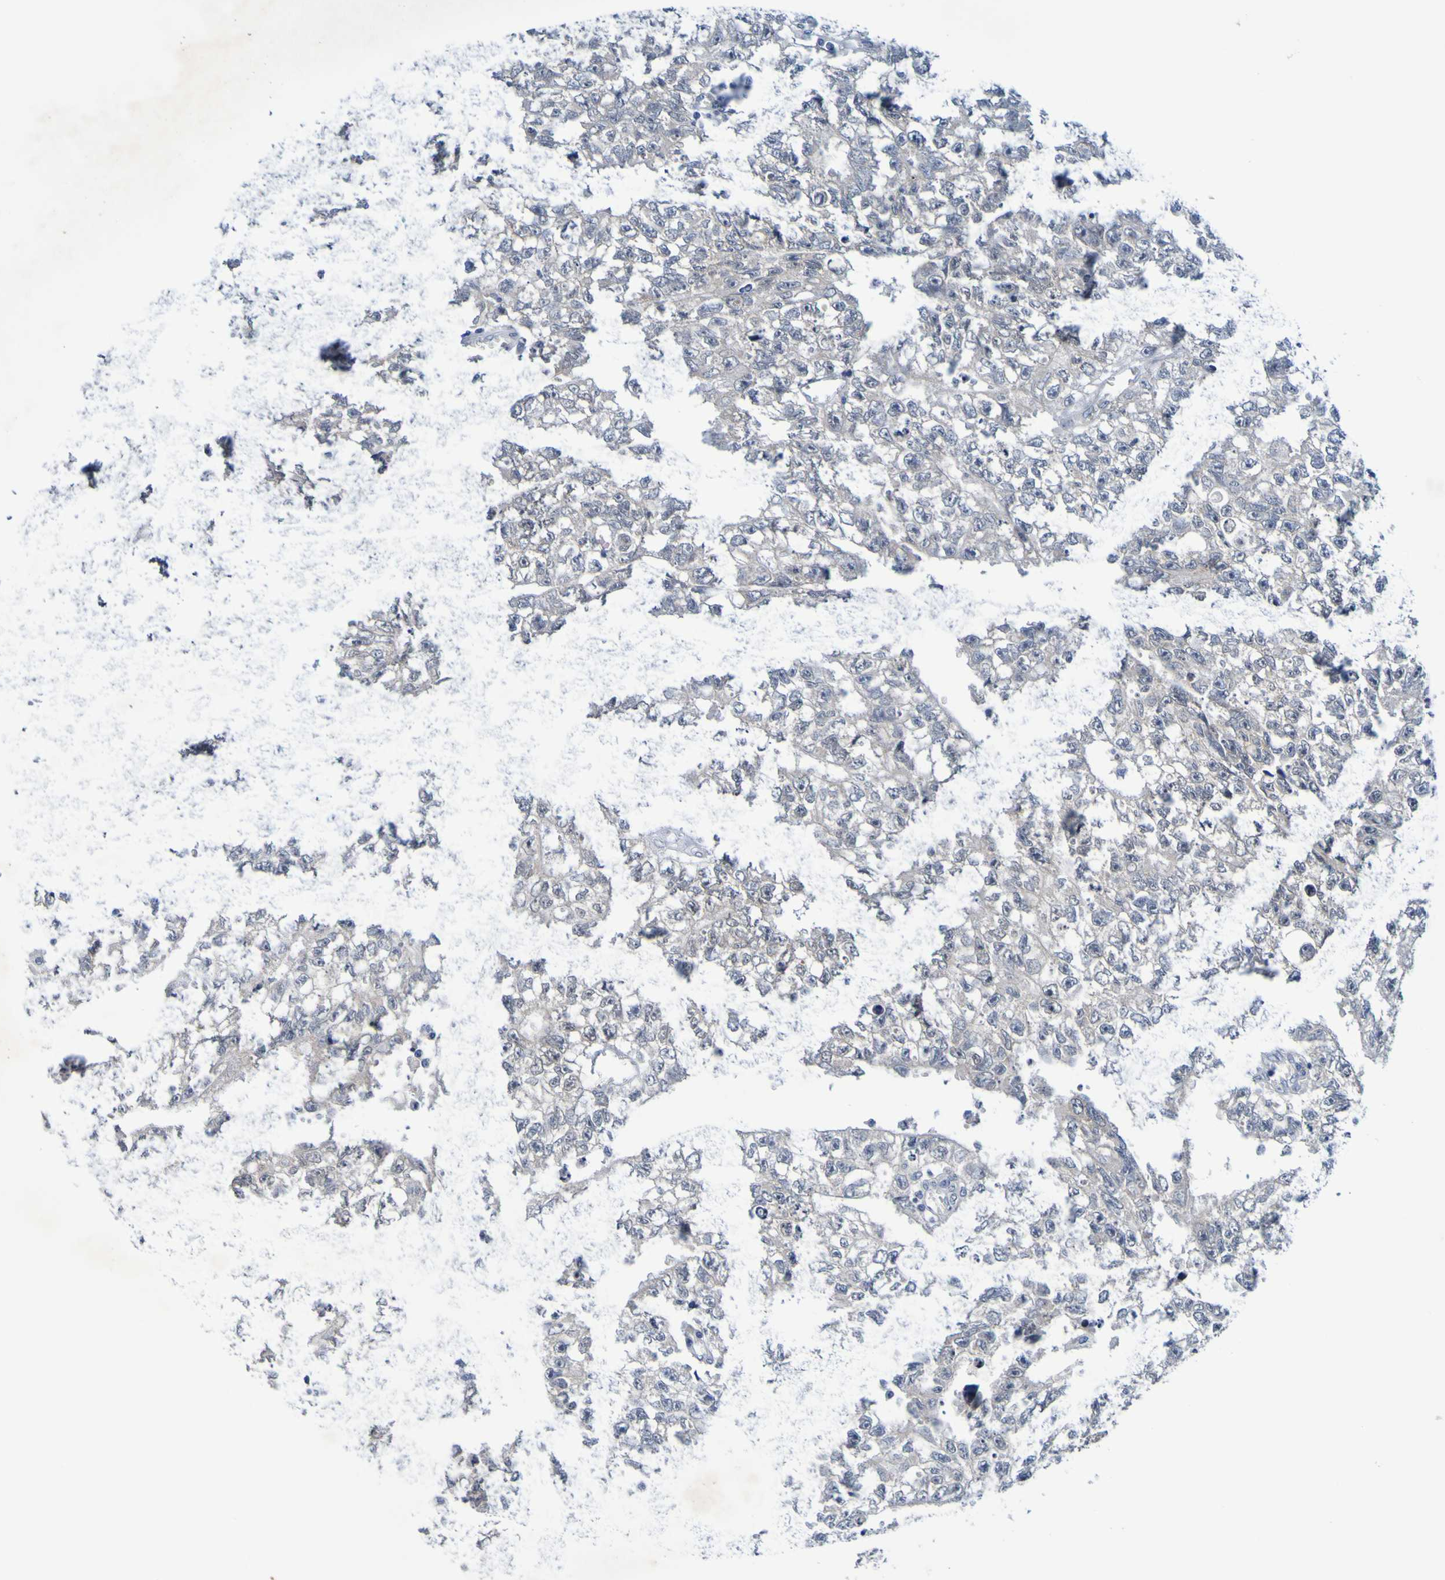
{"staining": {"intensity": "negative", "quantity": "none", "location": "none"}, "tissue": "testis cancer", "cell_type": "Tumor cells", "image_type": "cancer", "snomed": [{"axis": "morphology", "description": "Seminoma, NOS"}, {"axis": "morphology", "description": "Carcinoma, Embryonal, NOS"}, {"axis": "topography", "description": "Testis"}], "caption": "Tumor cells are negative for brown protein staining in testis seminoma. Brightfield microscopy of immunohistochemistry stained with DAB (3,3'-diaminobenzidine) (brown) and hematoxylin (blue), captured at high magnification.", "gene": "VMA21", "patient": {"sex": "male", "age": 38}}